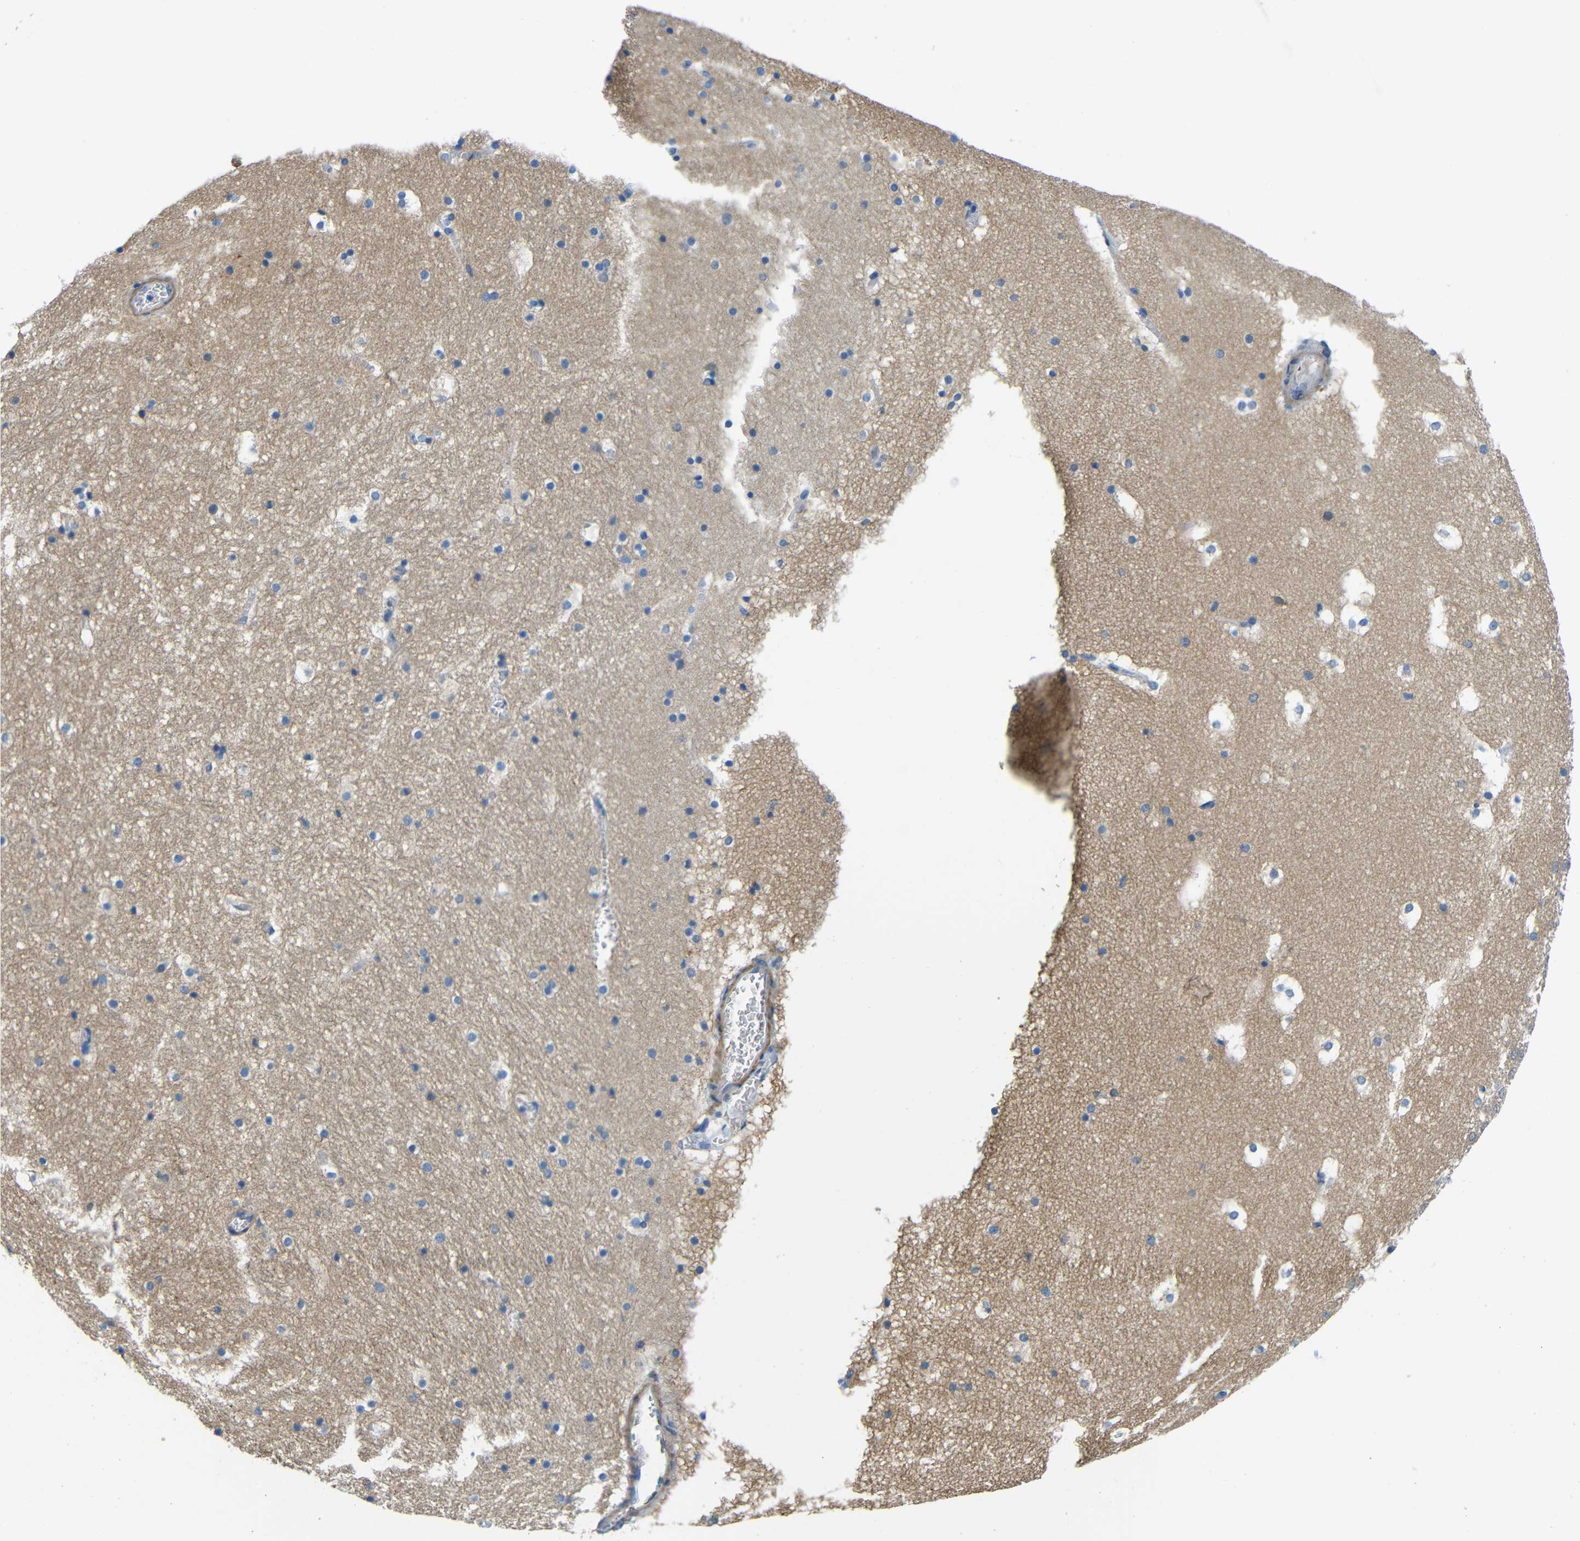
{"staining": {"intensity": "negative", "quantity": "none", "location": "none"}, "tissue": "hippocampus", "cell_type": "Glial cells", "image_type": "normal", "snomed": [{"axis": "morphology", "description": "Normal tissue, NOS"}, {"axis": "topography", "description": "Hippocampus"}], "caption": "Glial cells show no significant protein positivity in benign hippocampus. The staining was performed using DAB (3,3'-diaminobenzidine) to visualize the protein expression in brown, while the nuclei were stained in blue with hematoxylin (Magnification: 20x).", "gene": "NEGR1", "patient": {"sex": "male", "age": 45}}